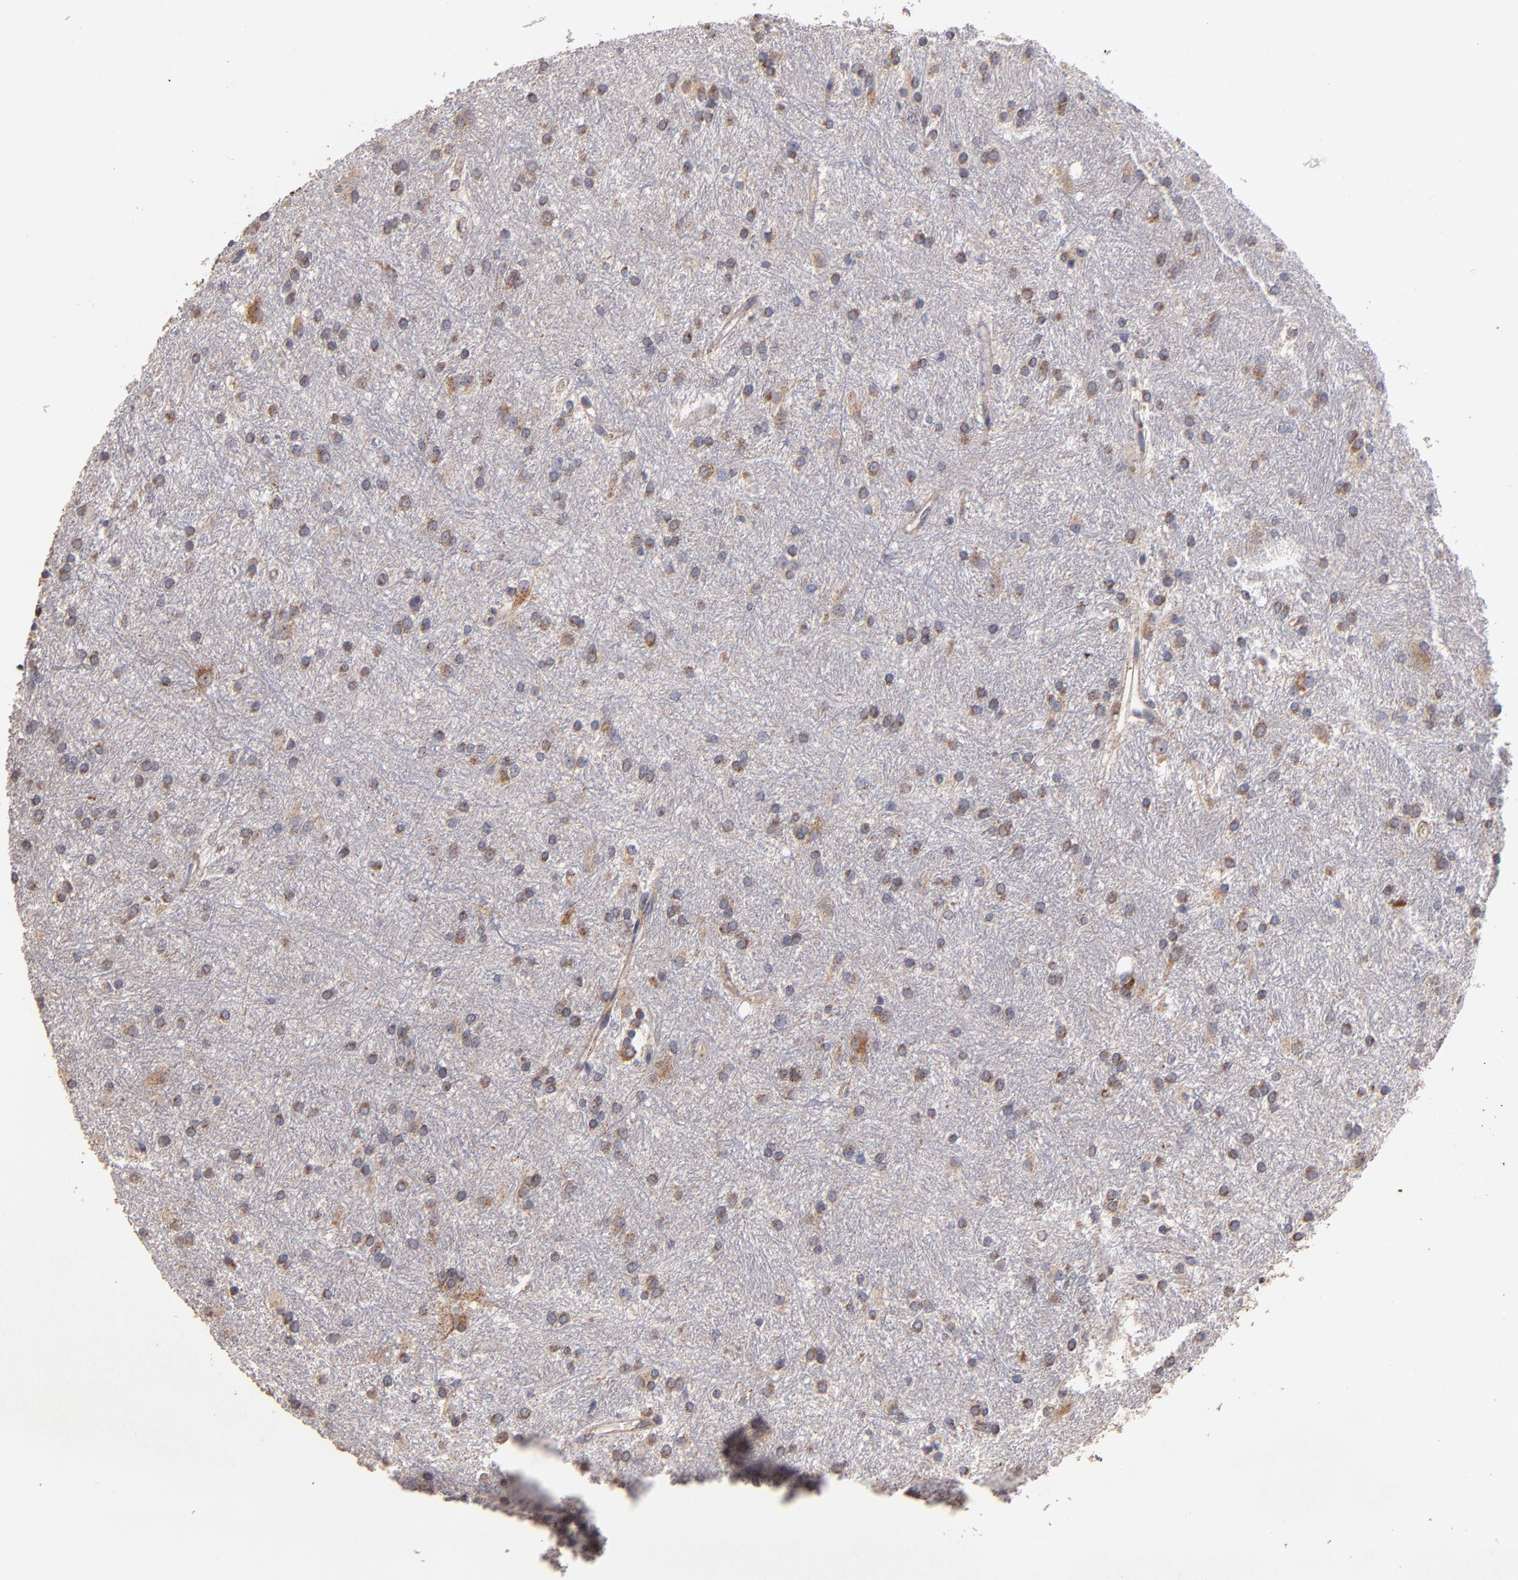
{"staining": {"intensity": "moderate", "quantity": "25%-75%", "location": "cytoplasmic/membranous"}, "tissue": "glioma", "cell_type": "Tumor cells", "image_type": "cancer", "snomed": [{"axis": "morphology", "description": "Glioma, malignant, High grade"}, {"axis": "topography", "description": "Brain"}], "caption": "High-grade glioma (malignant) was stained to show a protein in brown. There is medium levels of moderate cytoplasmic/membranous positivity in about 25%-75% of tumor cells.", "gene": "DIABLO", "patient": {"sex": "female", "age": 50}}